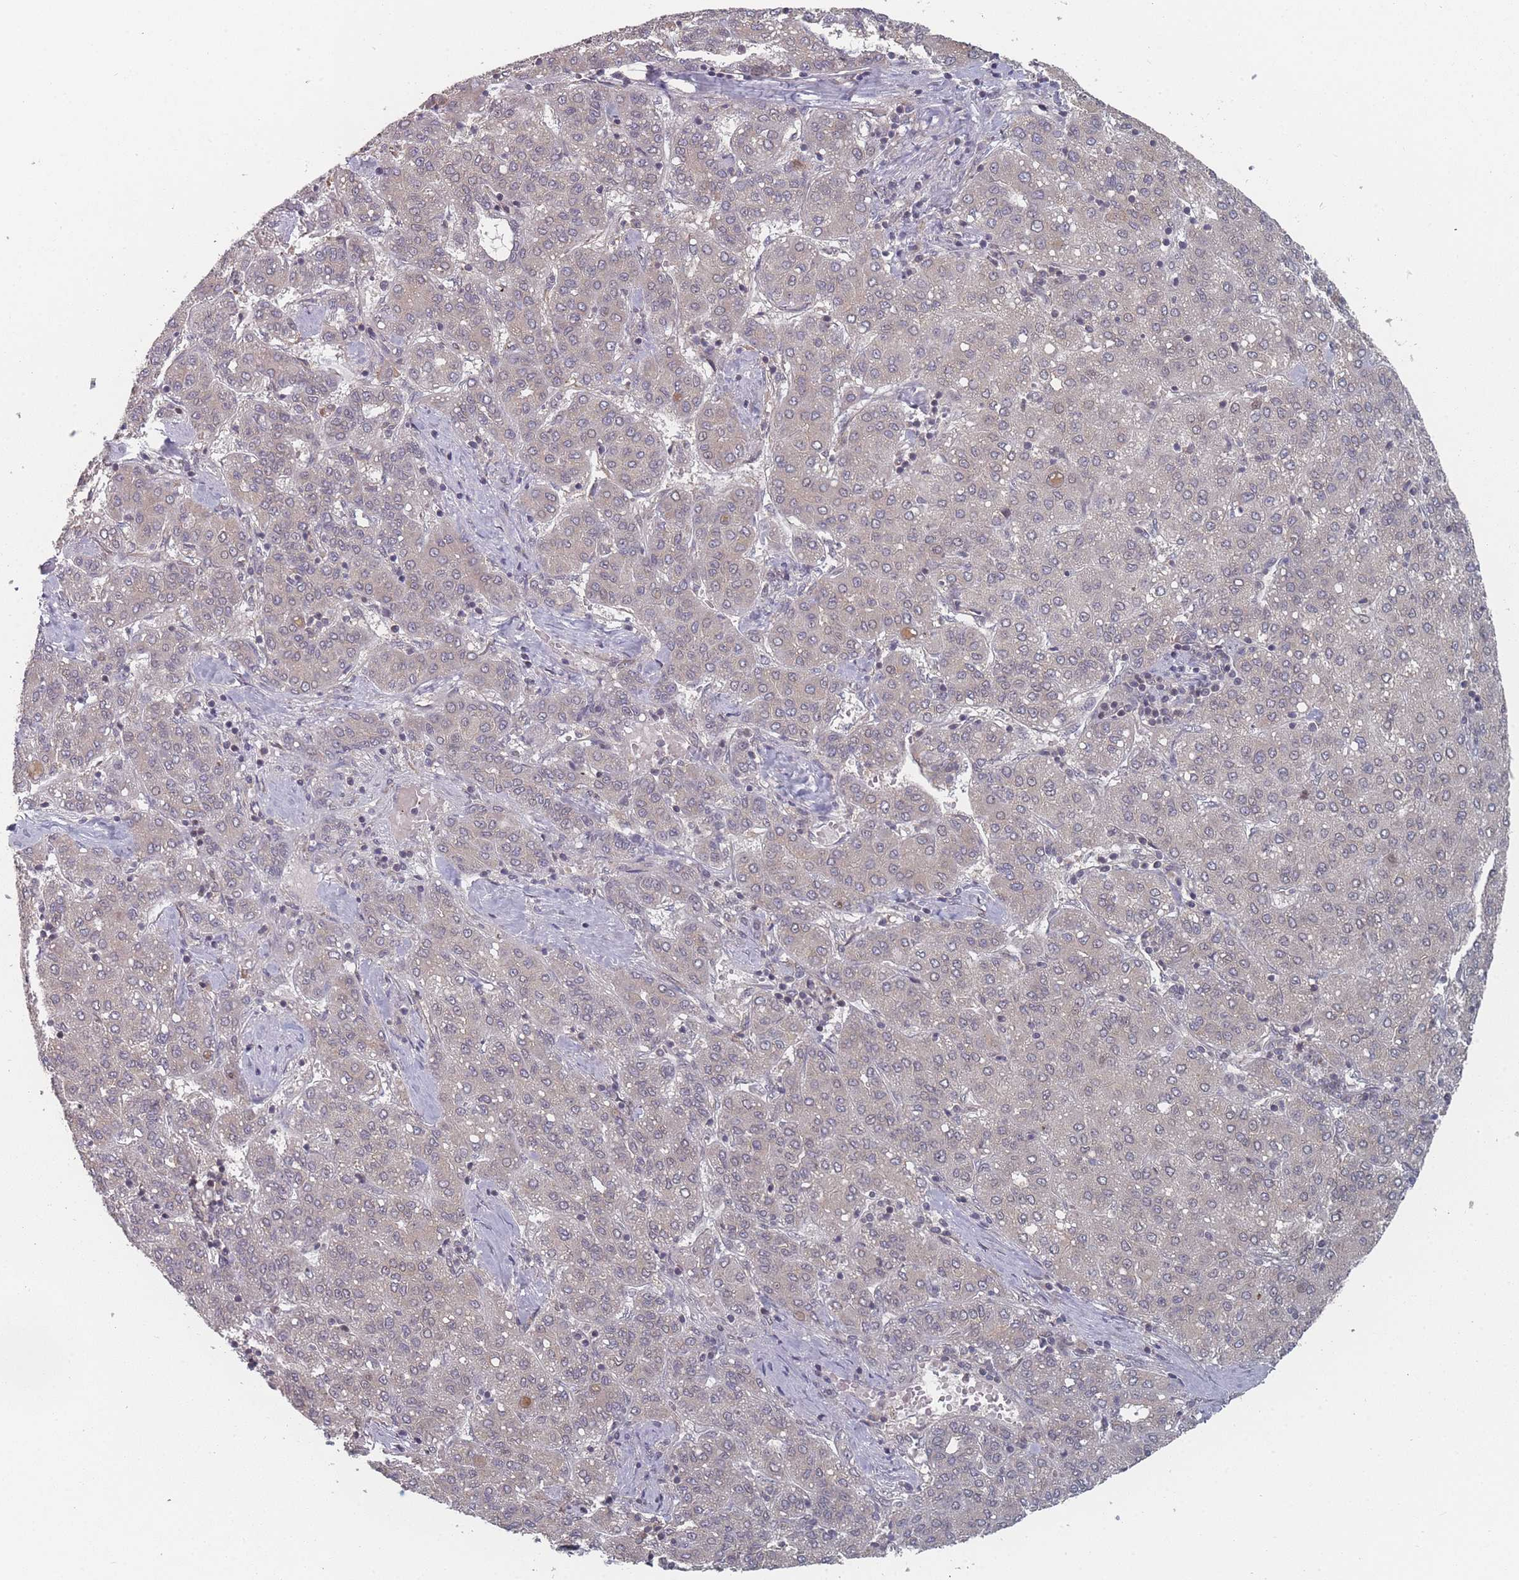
{"staining": {"intensity": "negative", "quantity": "none", "location": "none"}, "tissue": "liver cancer", "cell_type": "Tumor cells", "image_type": "cancer", "snomed": [{"axis": "morphology", "description": "Carcinoma, Hepatocellular, NOS"}, {"axis": "topography", "description": "Liver"}], "caption": "This is an immunohistochemistry photomicrograph of hepatocellular carcinoma (liver). There is no expression in tumor cells.", "gene": "TBC1D25", "patient": {"sex": "male", "age": 65}}